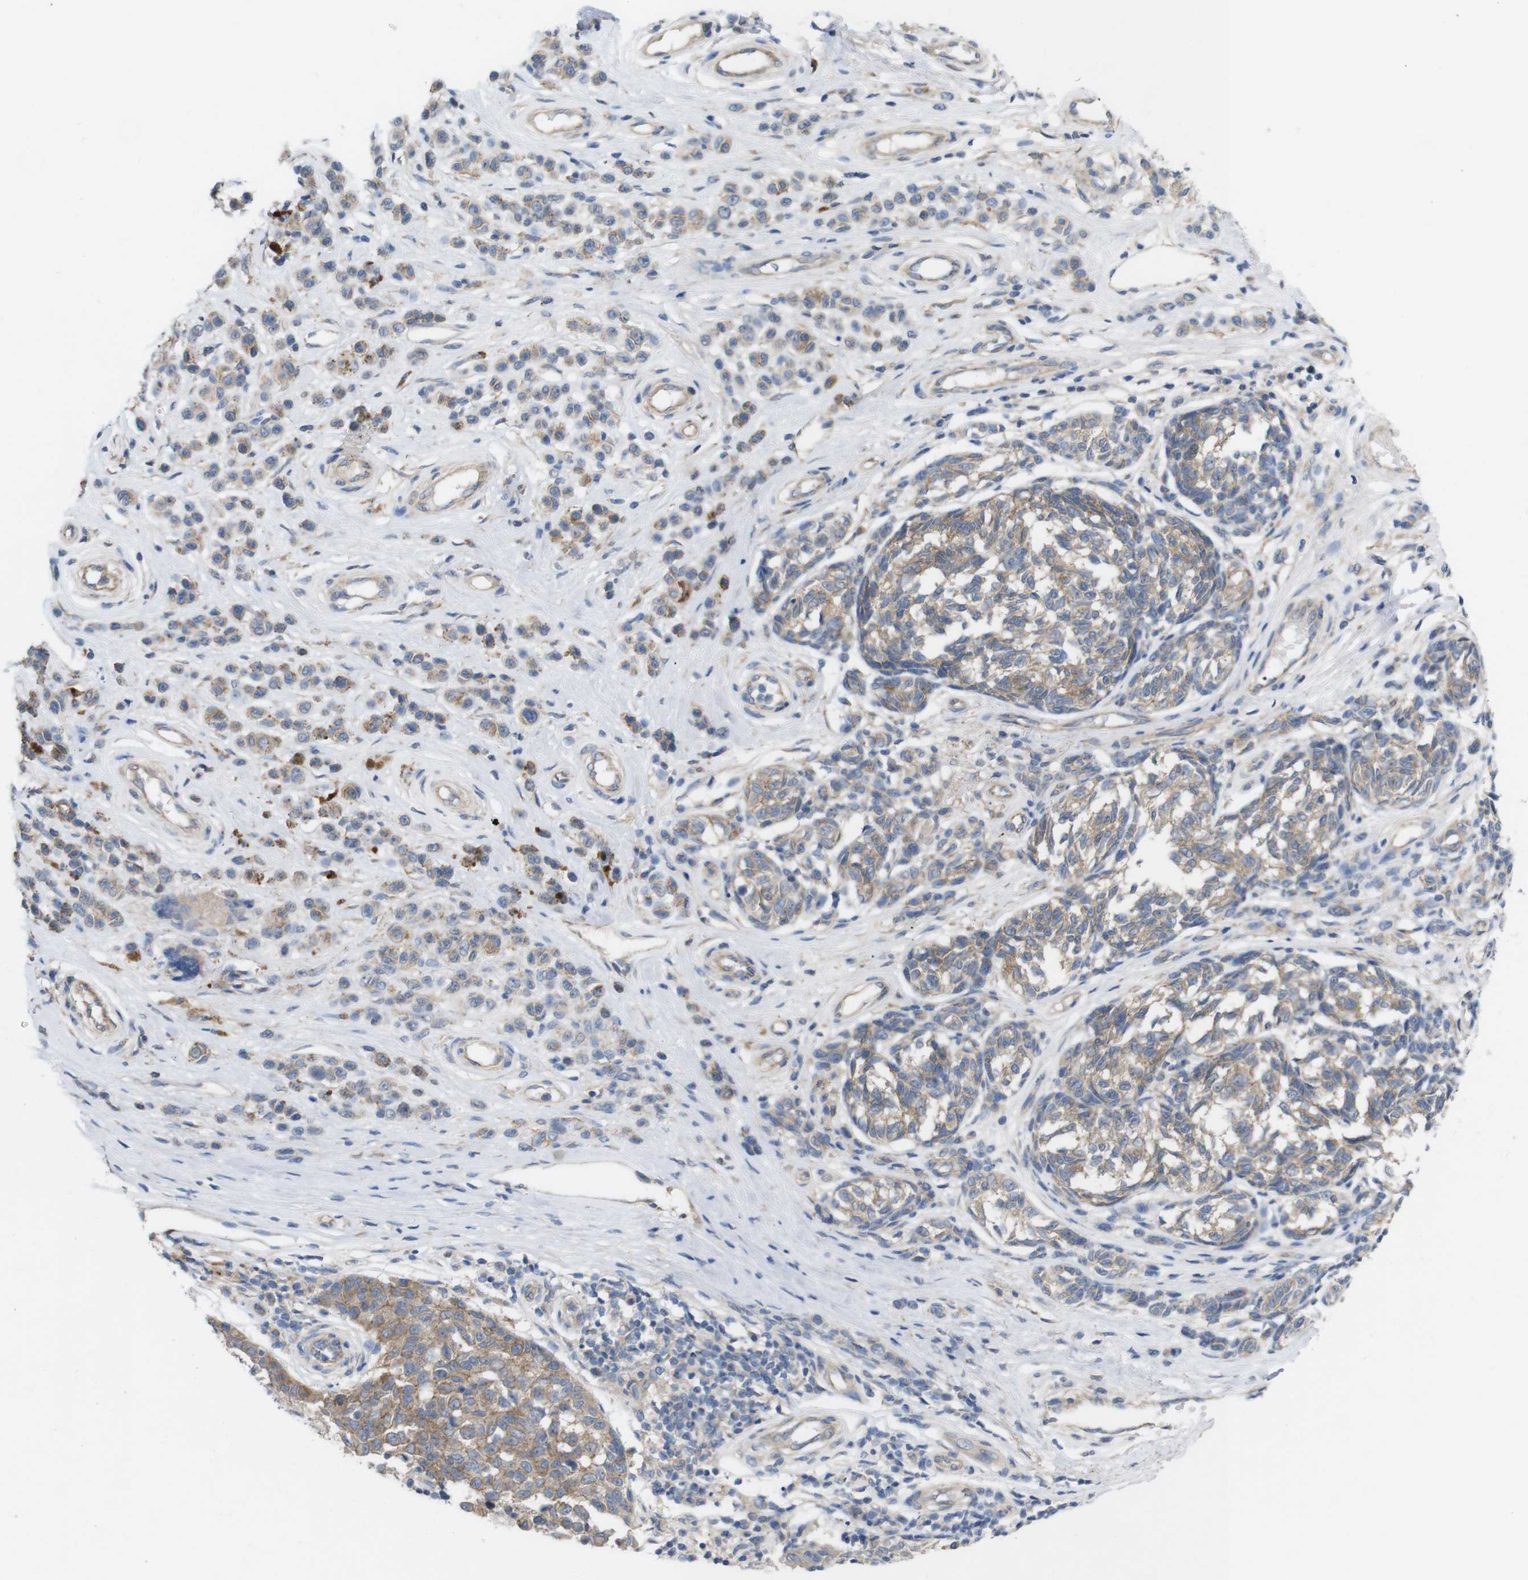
{"staining": {"intensity": "moderate", "quantity": ">75%", "location": "cytoplasmic/membranous"}, "tissue": "melanoma", "cell_type": "Tumor cells", "image_type": "cancer", "snomed": [{"axis": "morphology", "description": "Malignant melanoma, NOS"}, {"axis": "topography", "description": "Skin"}], "caption": "Tumor cells display medium levels of moderate cytoplasmic/membranous staining in about >75% of cells in human malignant melanoma. Nuclei are stained in blue.", "gene": "KIDINS220", "patient": {"sex": "female", "age": 64}}